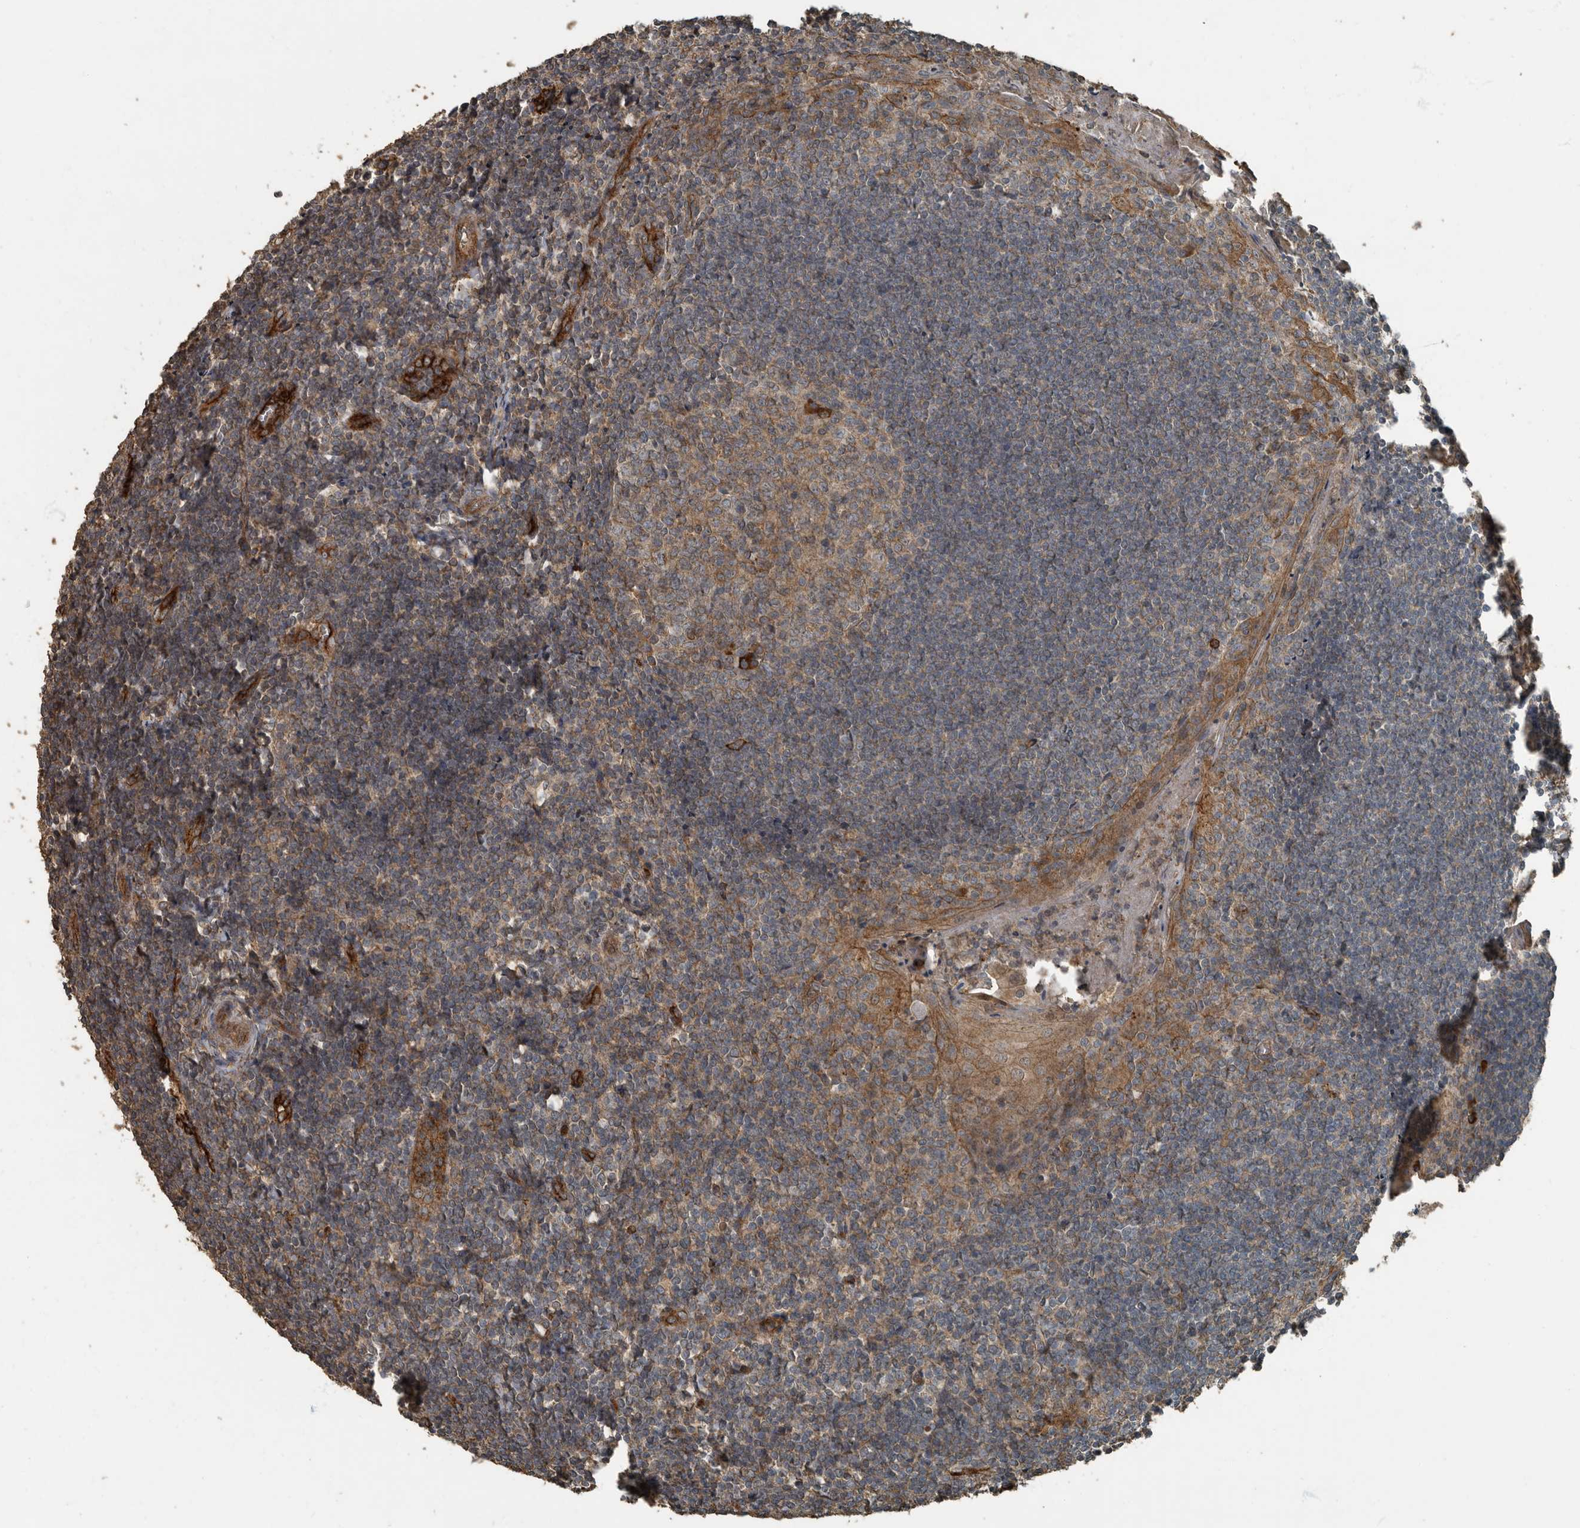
{"staining": {"intensity": "weak", "quantity": ">75%", "location": "cytoplasmic/membranous"}, "tissue": "tonsil", "cell_type": "Germinal center cells", "image_type": "normal", "snomed": [{"axis": "morphology", "description": "Normal tissue, NOS"}, {"axis": "topography", "description": "Tonsil"}], "caption": "Immunohistochemical staining of normal human tonsil demonstrates weak cytoplasmic/membranous protein expression in approximately >75% of germinal center cells.", "gene": "IL15RA", "patient": {"sex": "male", "age": 27}}